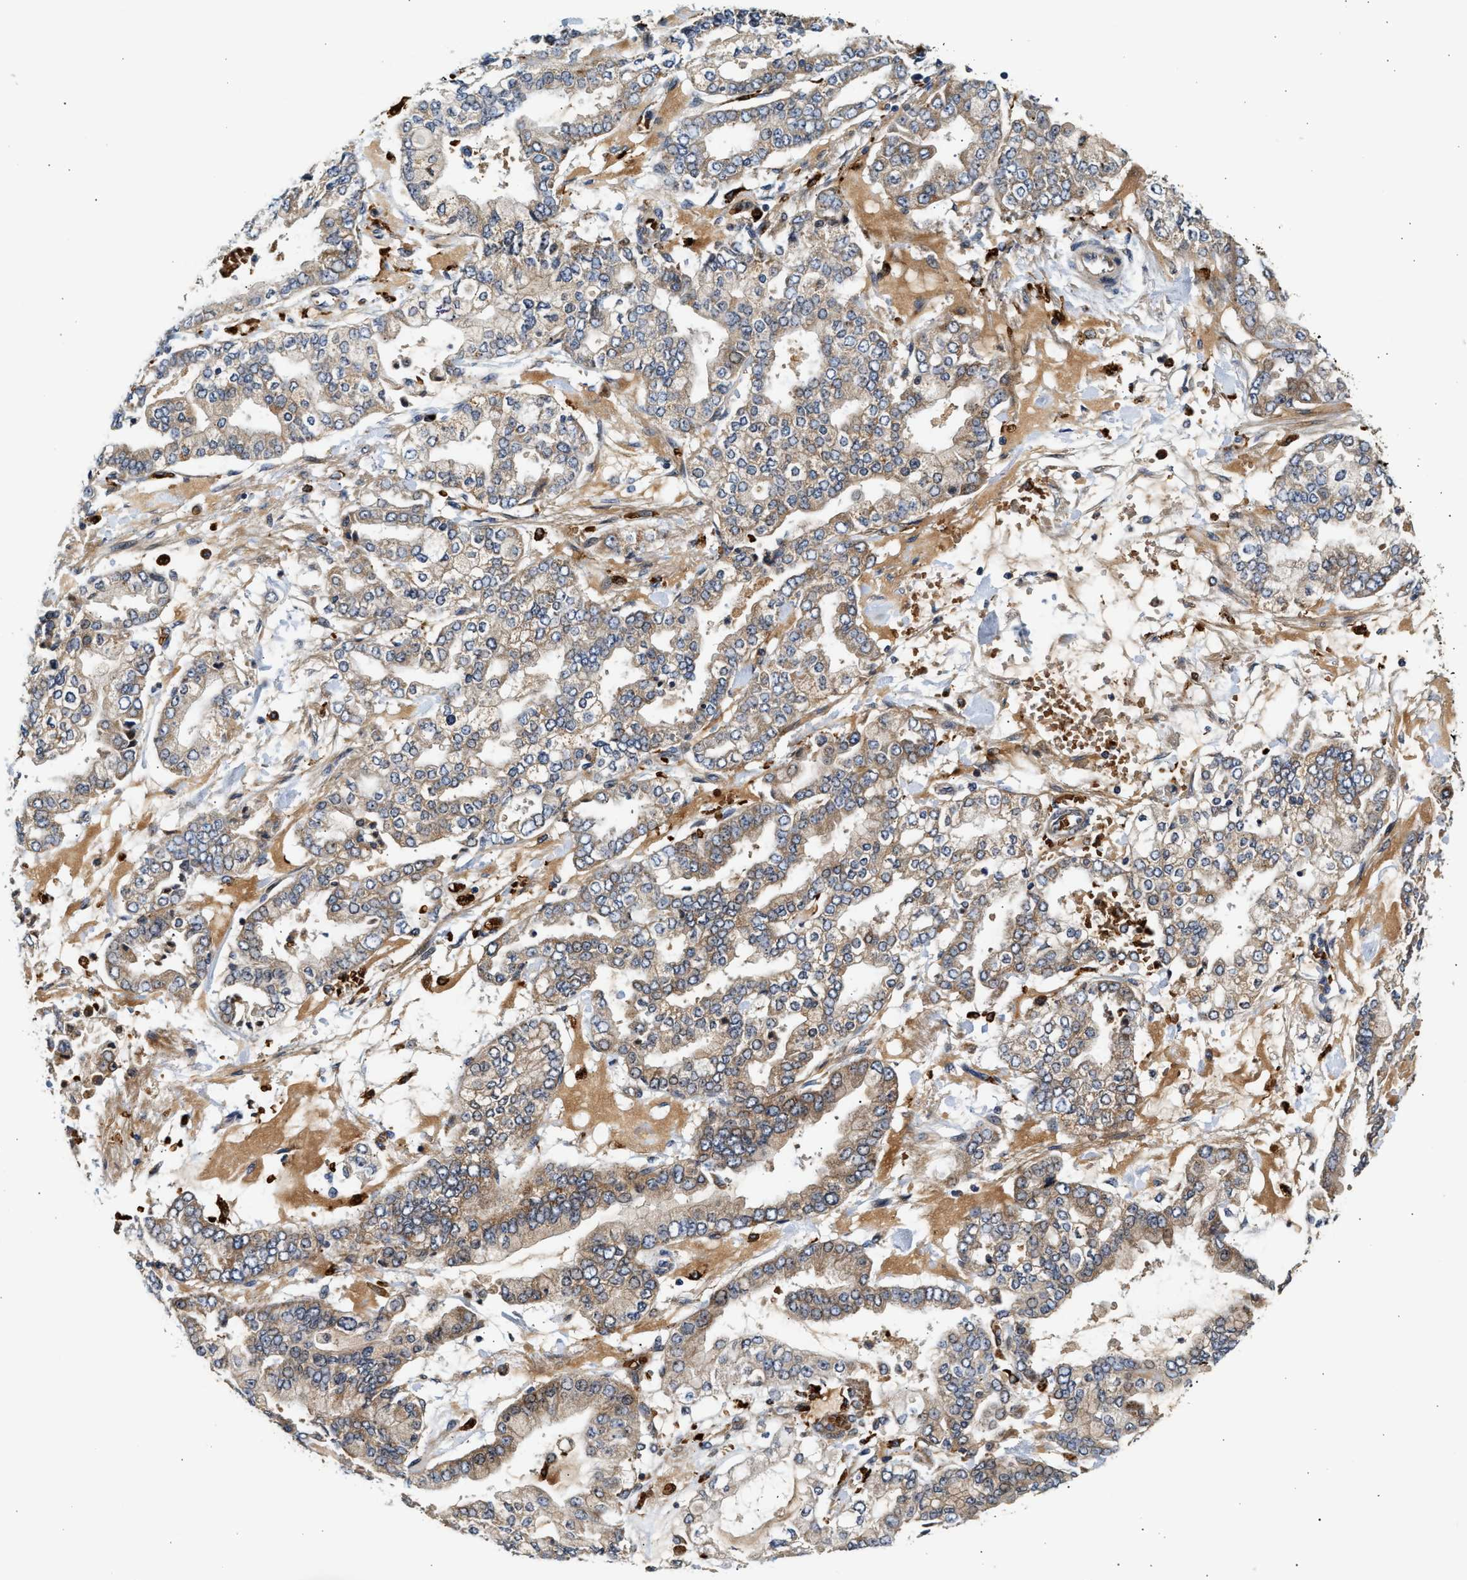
{"staining": {"intensity": "weak", "quantity": ">75%", "location": "cytoplasmic/membranous"}, "tissue": "stomach cancer", "cell_type": "Tumor cells", "image_type": "cancer", "snomed": [{"axis": "morphology", "description": "Normal tissue, NOS"}, {"axis": "morphology", "description": "Adenocarcinoma, NOS"}, {"axis": "topography", "description": "Stomach, upper"}, {"axis": "topography", "description": "Stomach"}], "caption": "Immunohistochemical staining of stomach adenocarcinoma shows weak cytoplasmic/membranous protein staining in about >75% of tumor cells. Immunohistochemistry (ihc) stains the protein in brown and the nuclei are stained blue.", "gene": "PLD3", "patient": {"sex": "male", "age": 76}}